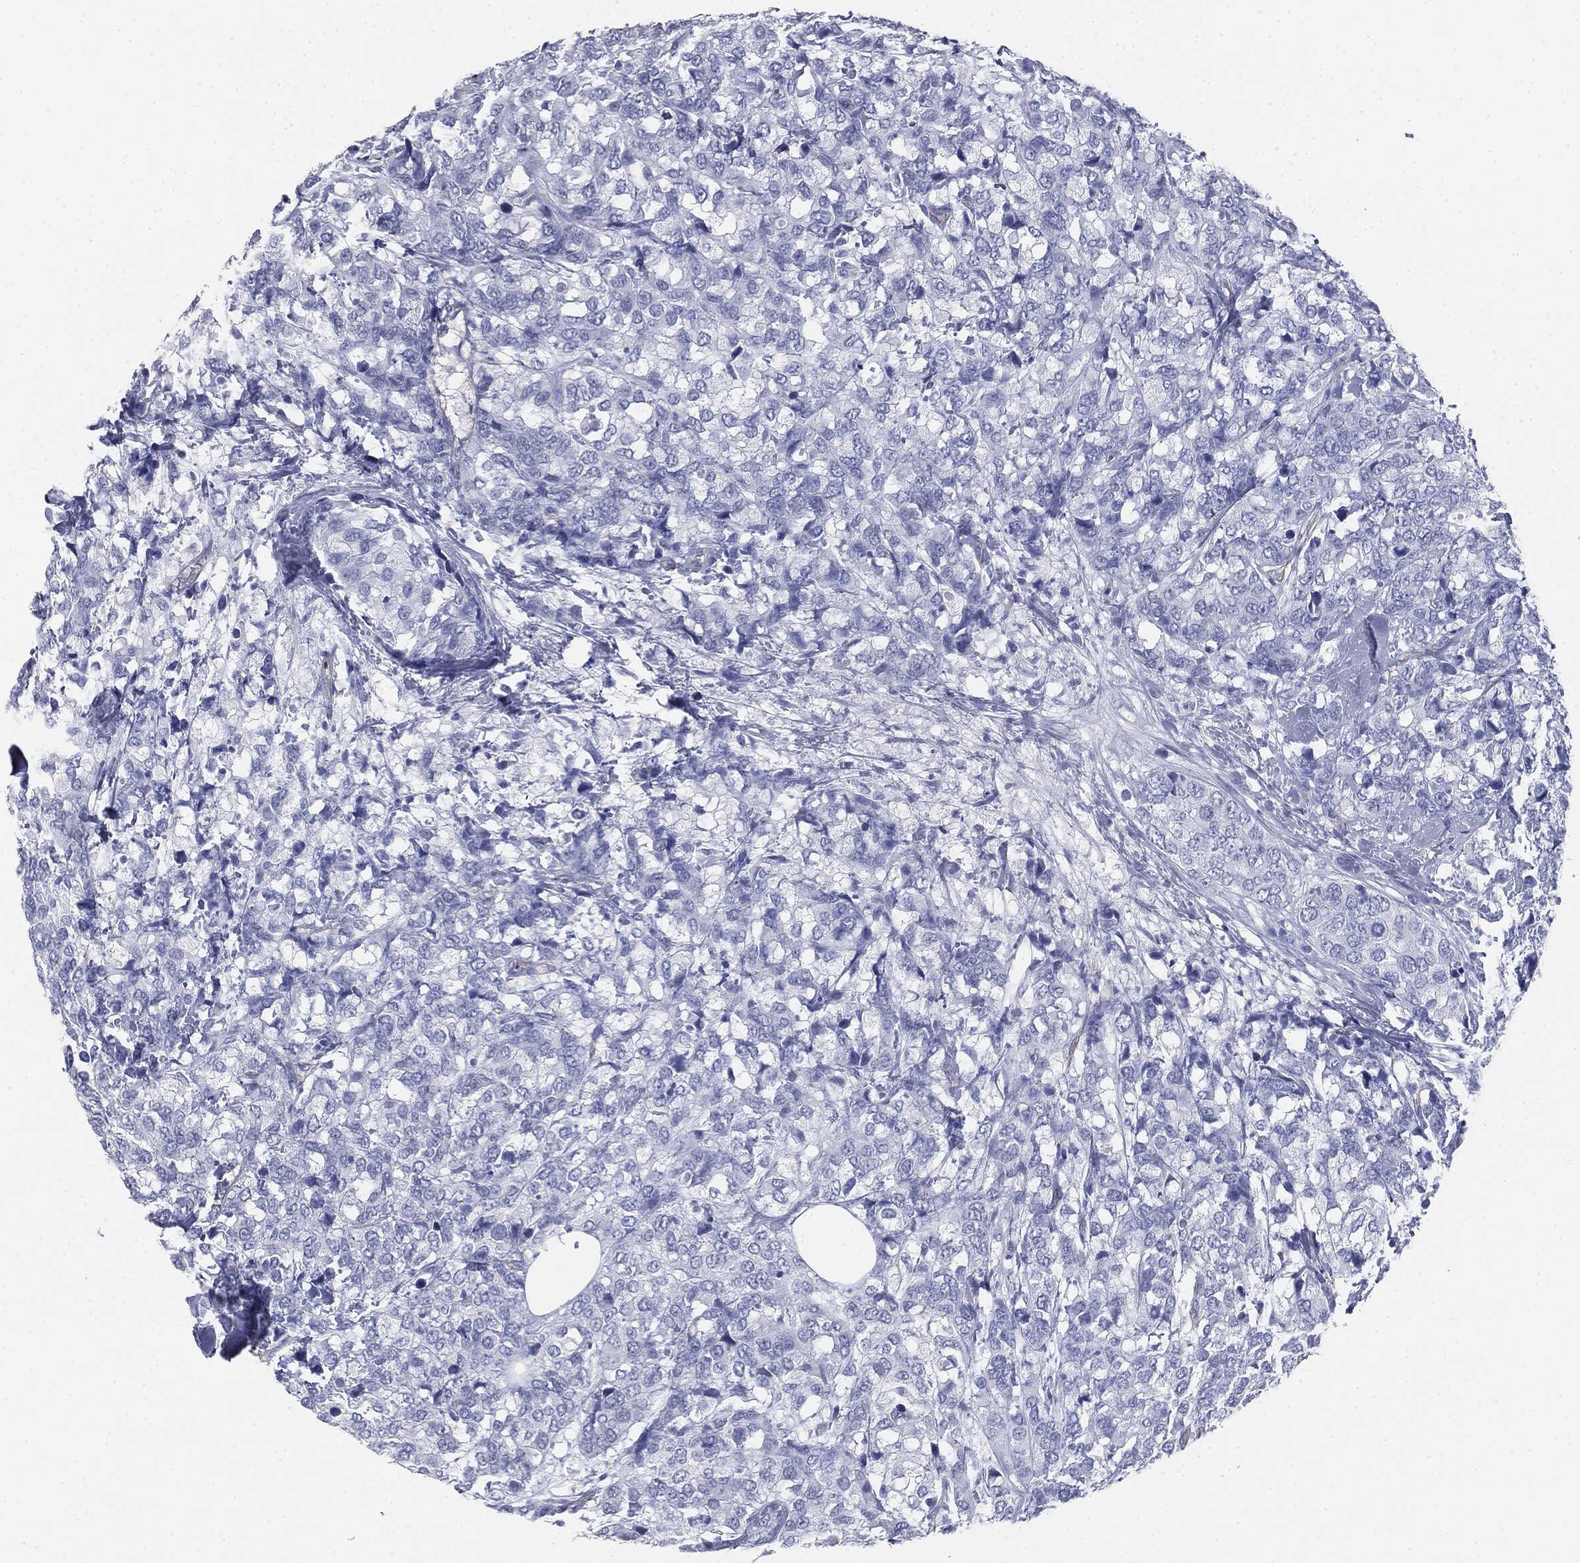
{"staining": {"intensity": "negative", "quantity": "none", "location": "none"}, "tissue": "breast cancer", "cell_type": "Tumor cells", "image_type": "cancer", "snomed": [{"axis": "morphology", "description": "Lobular carcinoma"}, {"axis": "topography", "description": "Breast"}], "caption": "Immunohistochemistry image of neoplastic tissue: lobular carcinoma (breast) stained with DAB (3,3'-diaminobenzidine) displays no significant protein staining in tumor cells.", "gene": "MUC5AC", "patient": {"sex": "female", "age": 59}}